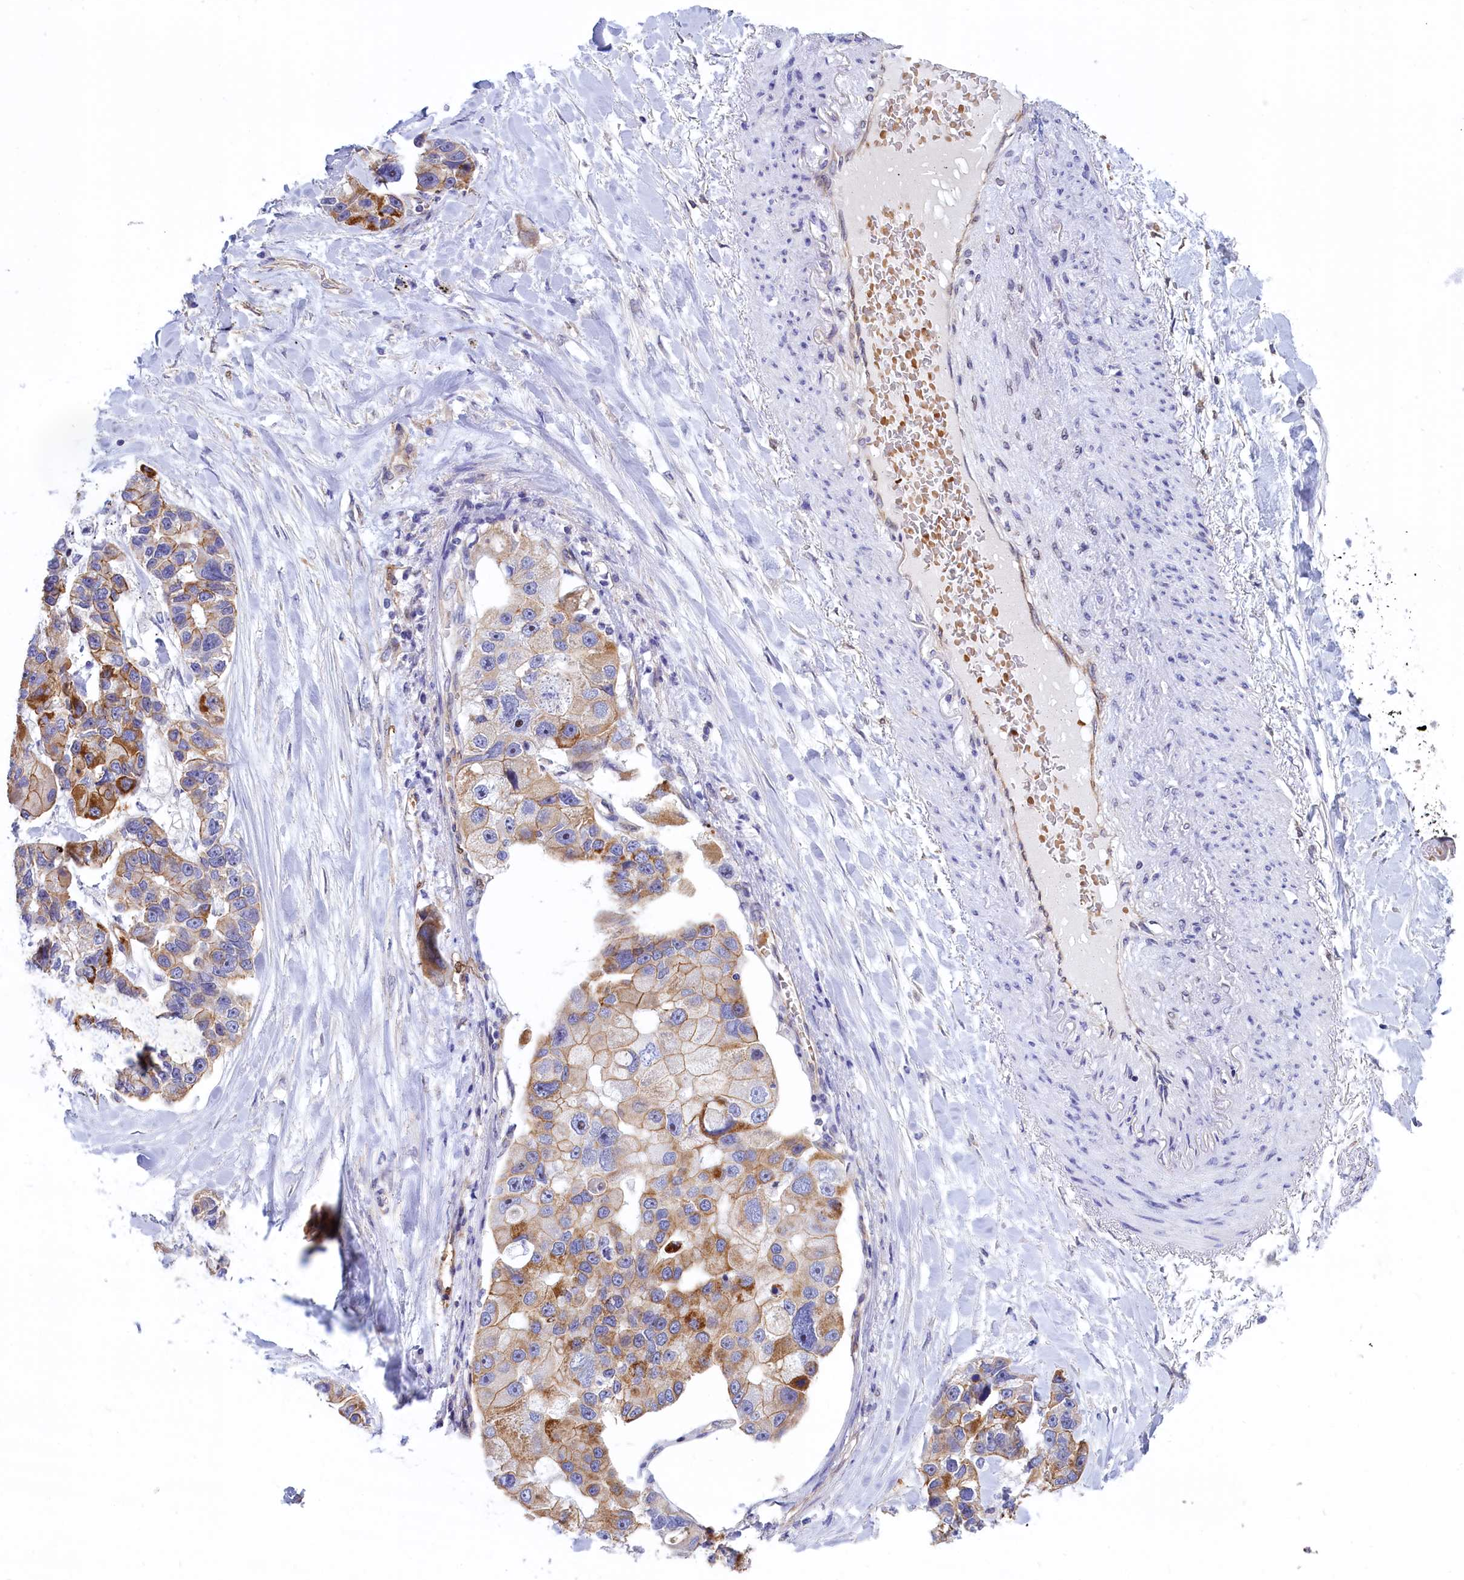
{"staining": {"intensity": "strong", "quantity": "<25%", "location": "cytoplasmic/membranous"}, "tissue": "lung cancer", "cell_type": "Tumor cells", "image_type": "cancer", "snomed": [{"axis": "morphology", "description": "Adenocarcinoma, NOS"}, {"axis": "topography", "description": "Lung"}], "caption": "Protein expression analysis of human adenocarcinoma (lung) reveals strong cytoplasmic/membranous staining in approximately <25% of tumor cells.", "gene": "ABCC12", "patient": {"sex": "female", "age": 54}}